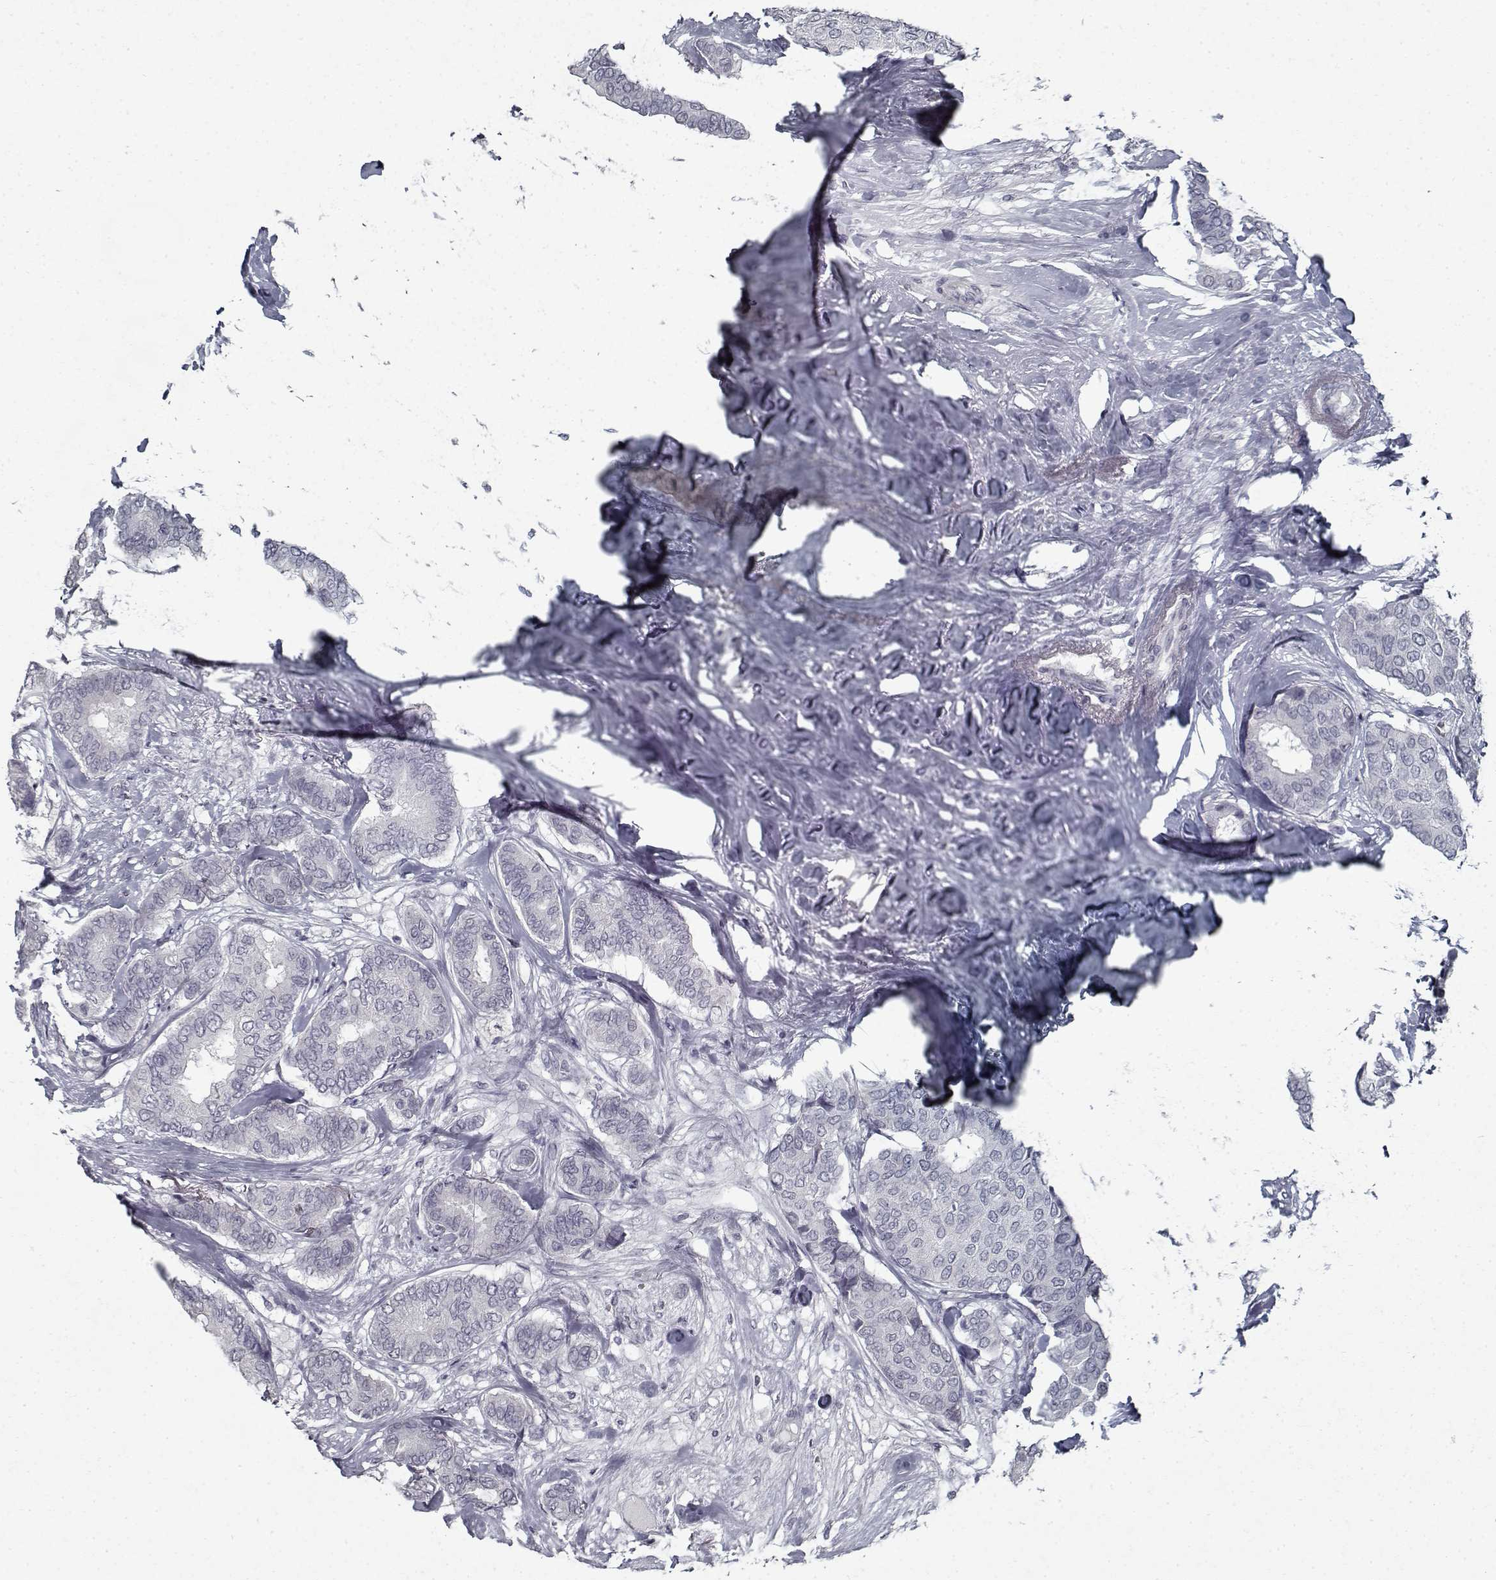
{"staining": {"intensity": "negative", "quantity": "none", "location": "none"}, "tissue": "breast cancer", "cell_type": "Tumor cells", "image_type": "cancer", "snomed": [{"axis": "morphology", "description": "Duct carcinoma"}, {"axis": "topography", "description": "Breast"}], "caption": "DAB immunohistochemical staining of human breast cancer (intraductal carcinoma) reveals no significant expression in tumor cells.", "gene": "GAD2", "patient": {"sex": "female", "age": 75}}